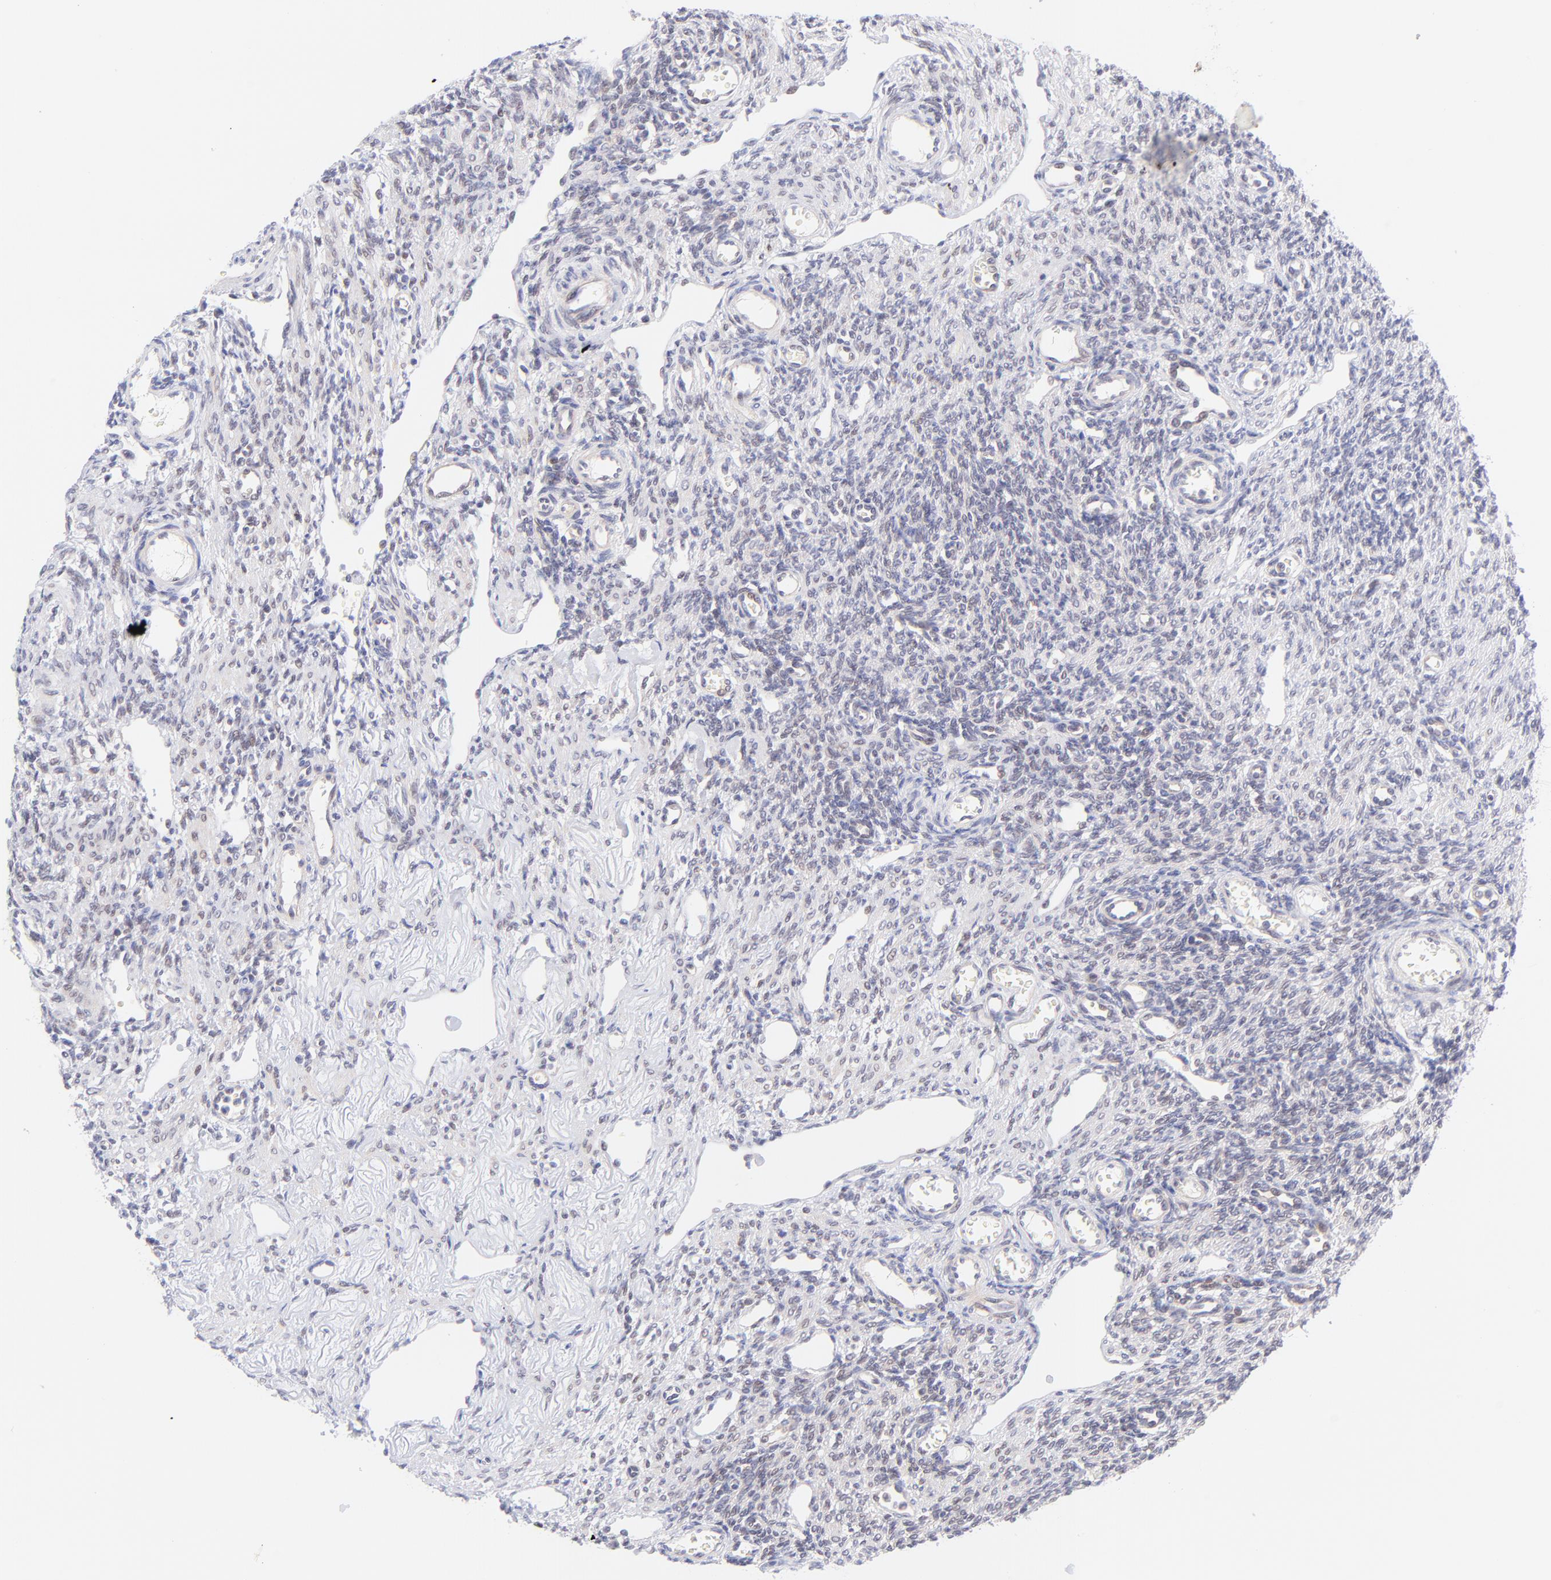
{"staining": {"intensity": "negative", "quantity": "none", "location": "none"}, "tissue": "ovary", "cell_type": "Ovarian stroma cells", "image_type": "normal", "snomed": [{"axis": "morphology", "description": "Normal tissue, NOS"}, {"axis": "topography", "description": "Ovary"}], "caption": "Ovary was stained to show a protein in brown. There is no significant staining in ovarian stroma cells. (IHC, brightfield microscopy, high magnification).", "gene": "PBDC1", "patient": {"sex": "female", "age": 33}}